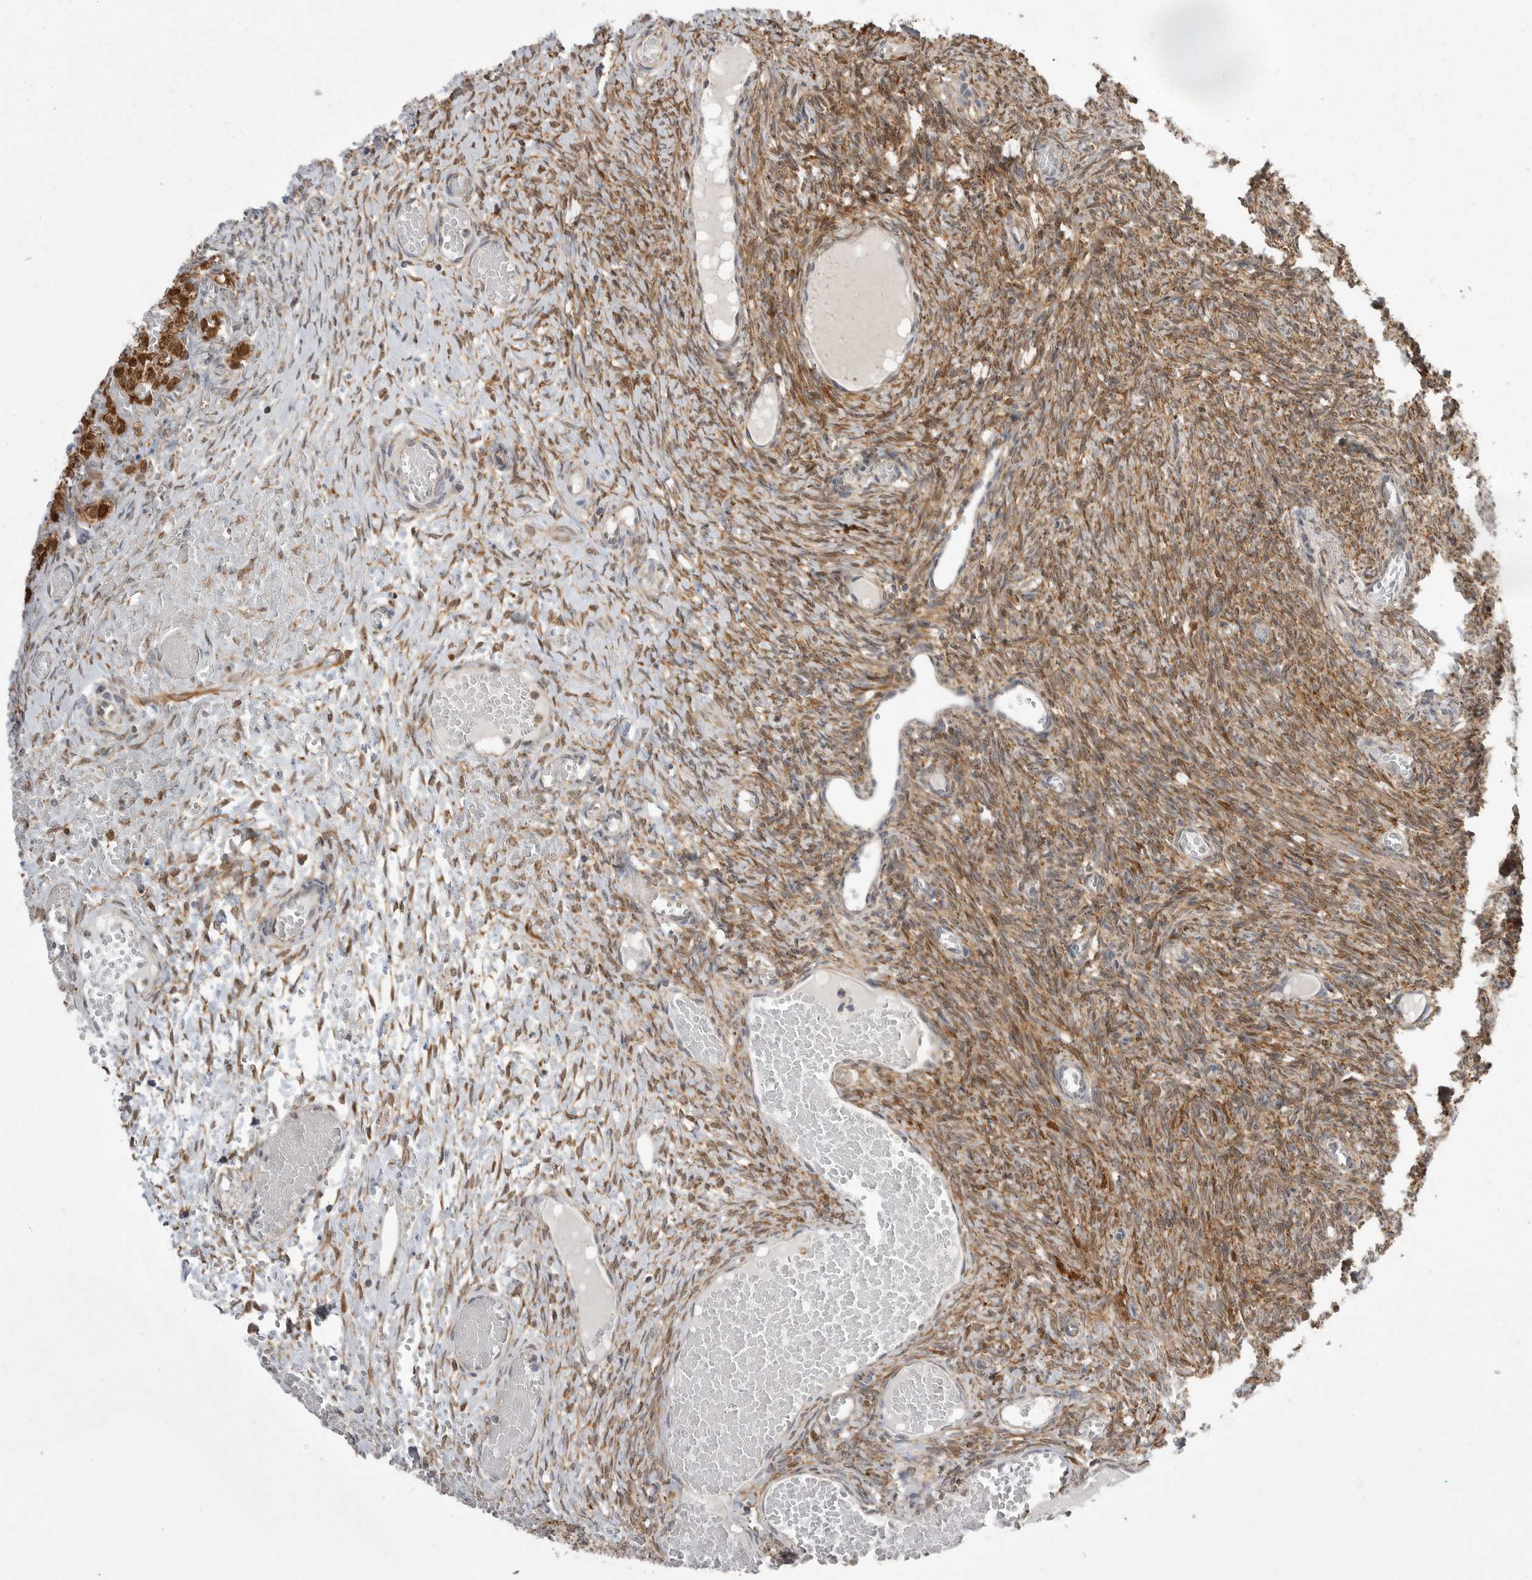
{"staining": {"intensity": "moderate", "quantity": "25%-75%", "location": "cytoplasmic/membranous"}, "tissue": "ovary", "cell_type": "Ovarian stroma cells", "image_type": "normal", "snomed": [{"axis": "morphology", "description": "Adenocarcinoma, NOS"}, {"axis": "topography", "description": "Endometrium"}], "caption": "Immunohistochemistry histopathology image of normal human ovary stained for a protein (brown), which displays medium levels of moderate cytoplasmic/membranous expression in approximately 25%-75% of ovarian stroma cells.", "gene": "KYAT3", "patient": {"sex": "female", "age": 32}}